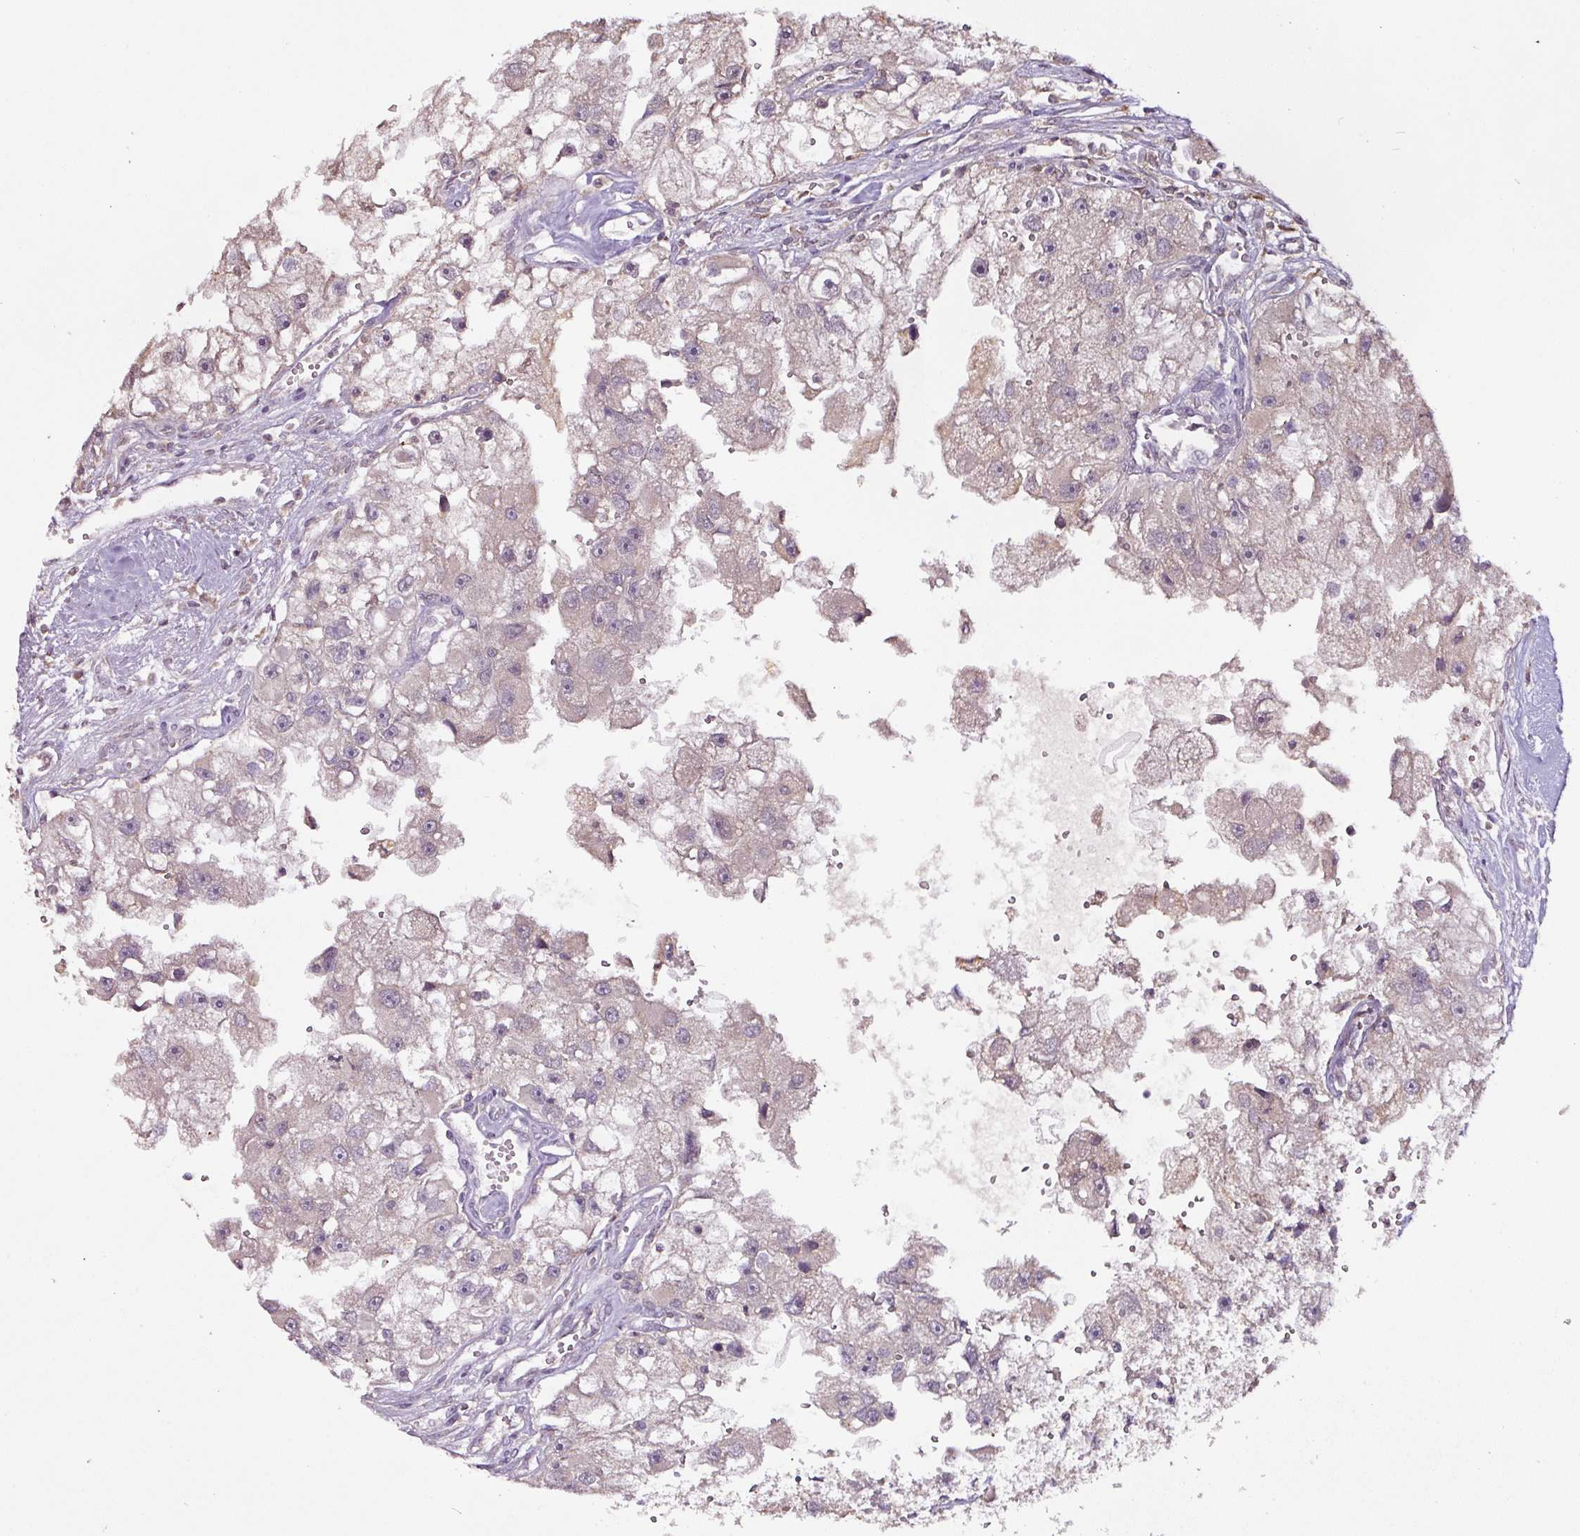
{"staining": {"intensity": "weak", "quantity": "<25%", "location": "cytoplasmic/membranous"}, "tissue": "renal cancer", "cell_type": "Tumor cells", "image_type": "cancer", "snomed": [{"axis": "morphology", "description": "Adenocarcinoma, NOS"}, {"axis": "topography", "description": "Kidney"}], "caption": "There is no significant positivity in tumor cells of renal adenocarcinoma.", "gene": "RPL38", "patient": {"sex": "male", "age": 63}}